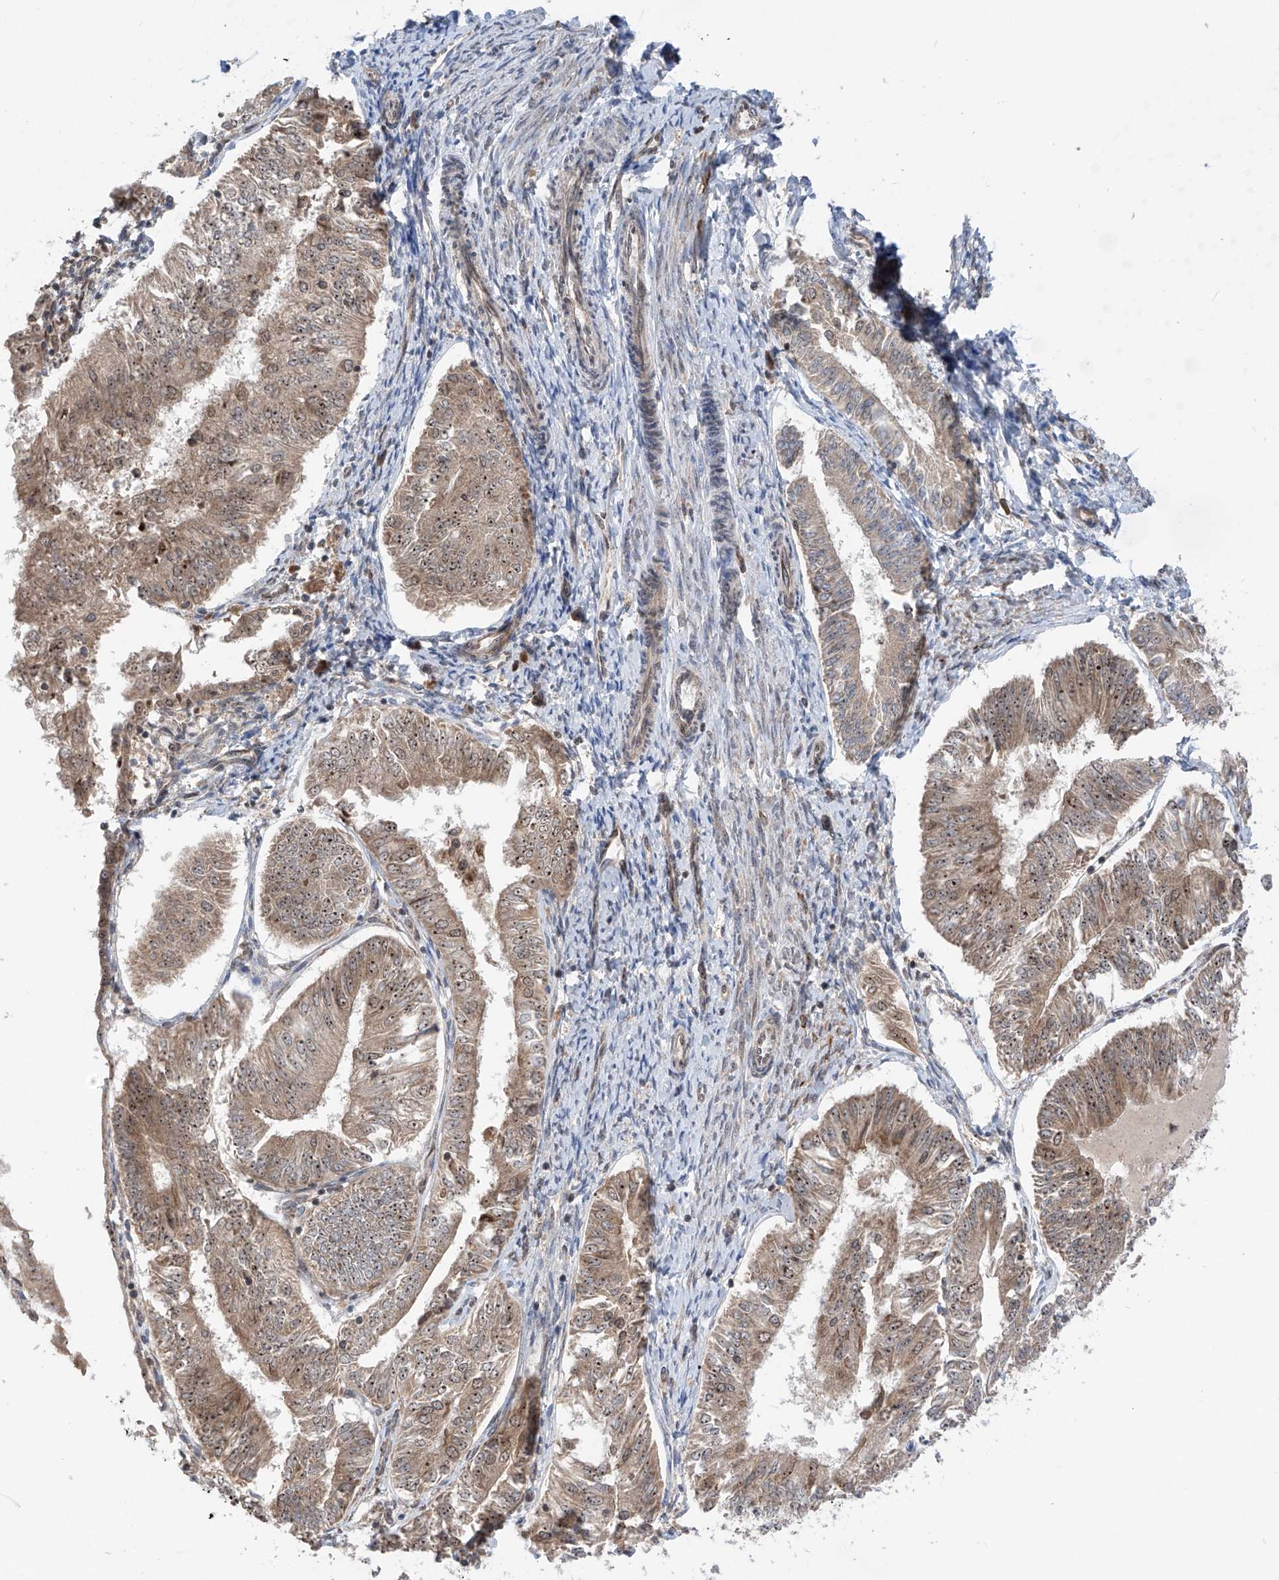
{"staining": {"intensity": "moderate", "quantity": ">75%", "location": "cytoplasmic/membranous,nuclear"}, "tissue": "endometrial cancer", "cell_type": "Tumor cells", "image_type": "cancer", "snomed": [{"axis": "morphology", "description": "Adenocarcinoma, NOS"}, {"axis": "topography", "description": "Endometrium"}], "caption": "DAB (3,3'-diaminobenzidine) immunohistochemical staining of adenocarcinoma (endometrial) shows moderate cytoplasmic/membranous and nuclear protein staining in approximately >75% of tumor cells.", "gene": "C1orf131", "patient": {"sex": "female", "age": 58}}